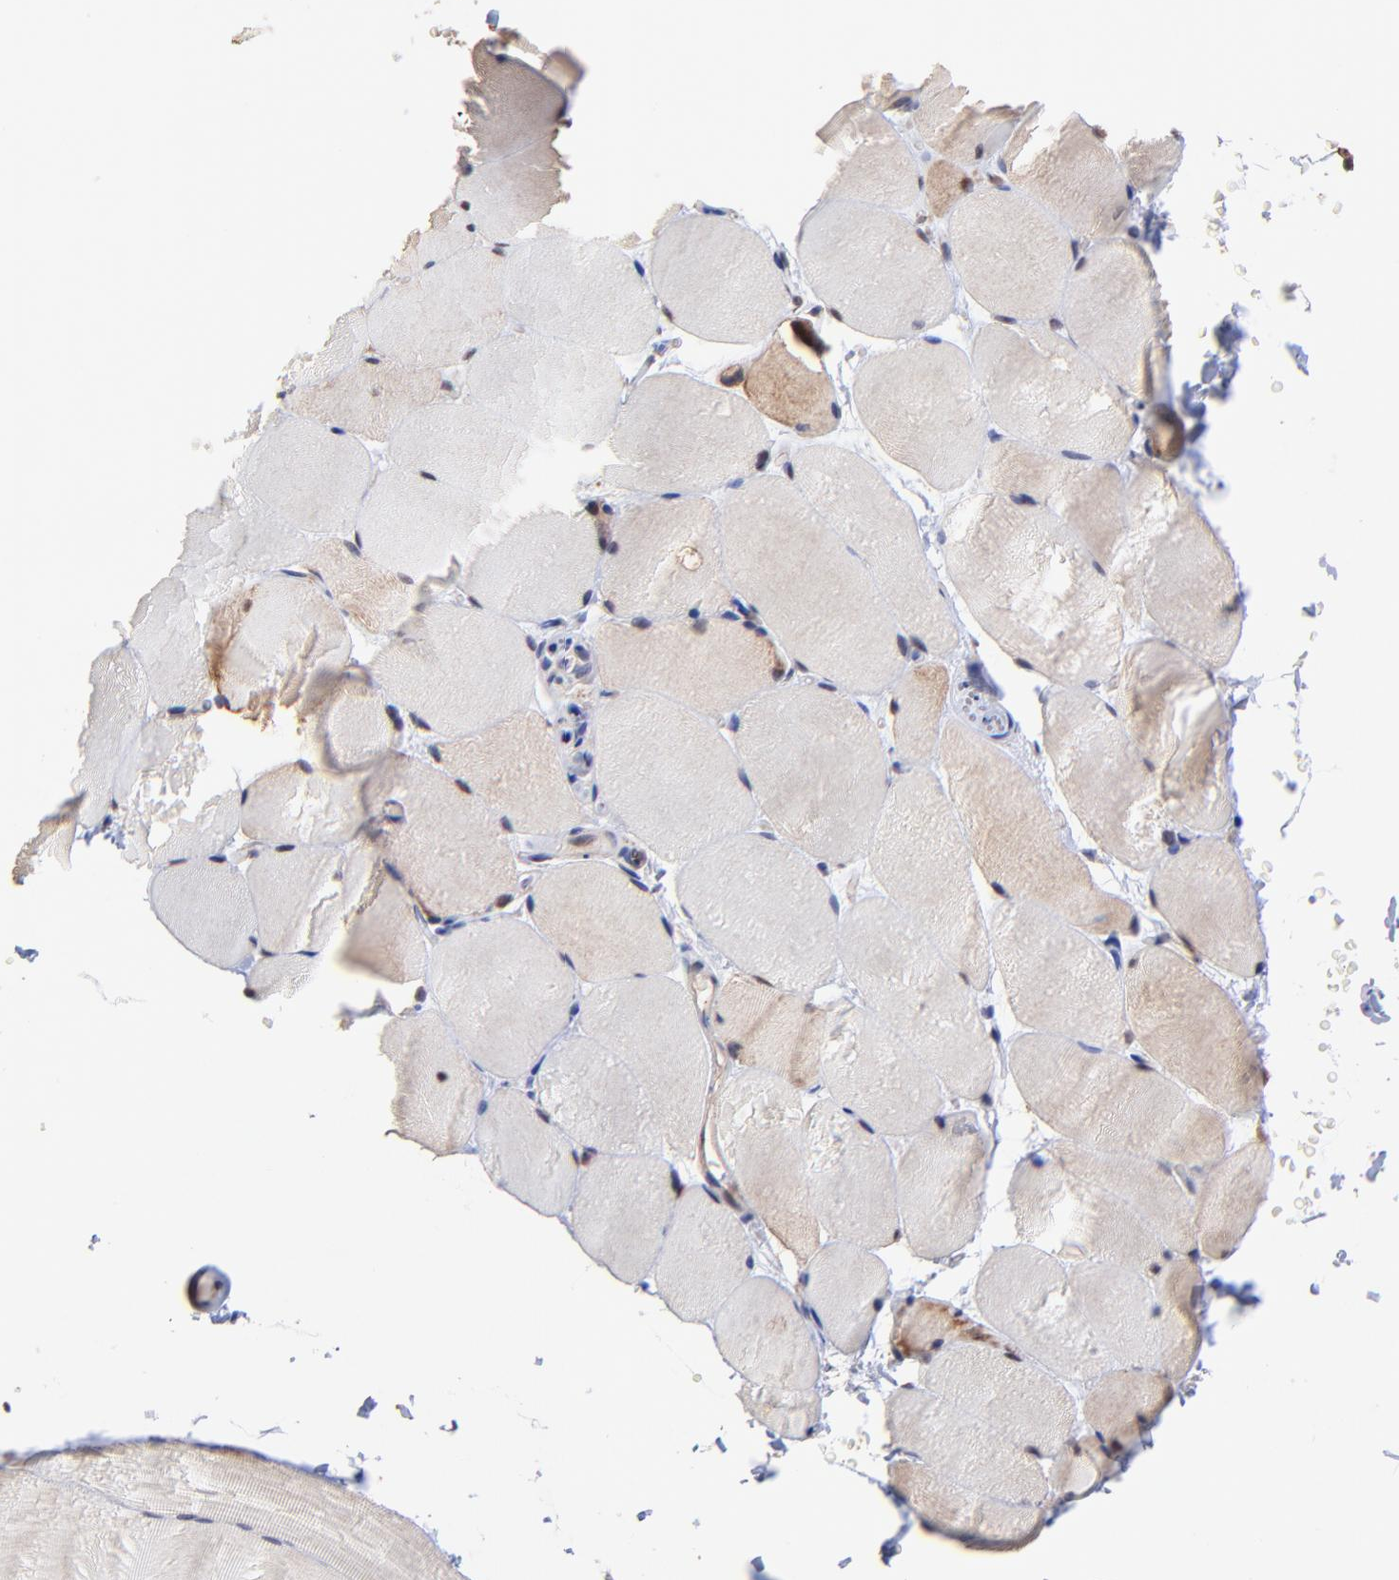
{"staining": {"intensity": "weak", "quantity": "25%-75%", "location": "cytoplasmic/membranous"}, "tissue": "skeletal muscle", "cell_type": "Myocytes", "image_type": "normal", "snomed": [{"axis": "morphology", "description": "Normal tissue, NOS"}, {"axis": "topography", "description": "Skeletal muscle"}, {"axis": "topography", "description": "Parathyroid gland"}], "caption": "Weak cytoplasmic/membranous positivity is seen in about 25%-75% of myocytes in benign skeletal muscle. (Stains: DAB (3,3'-diaminobenzidine) in brown, nuclei in blue, Microscopy: brightfield microscopy at high magnification).", "gene": "PSMA6", "patient": {"sex": "female", "age": 37}}